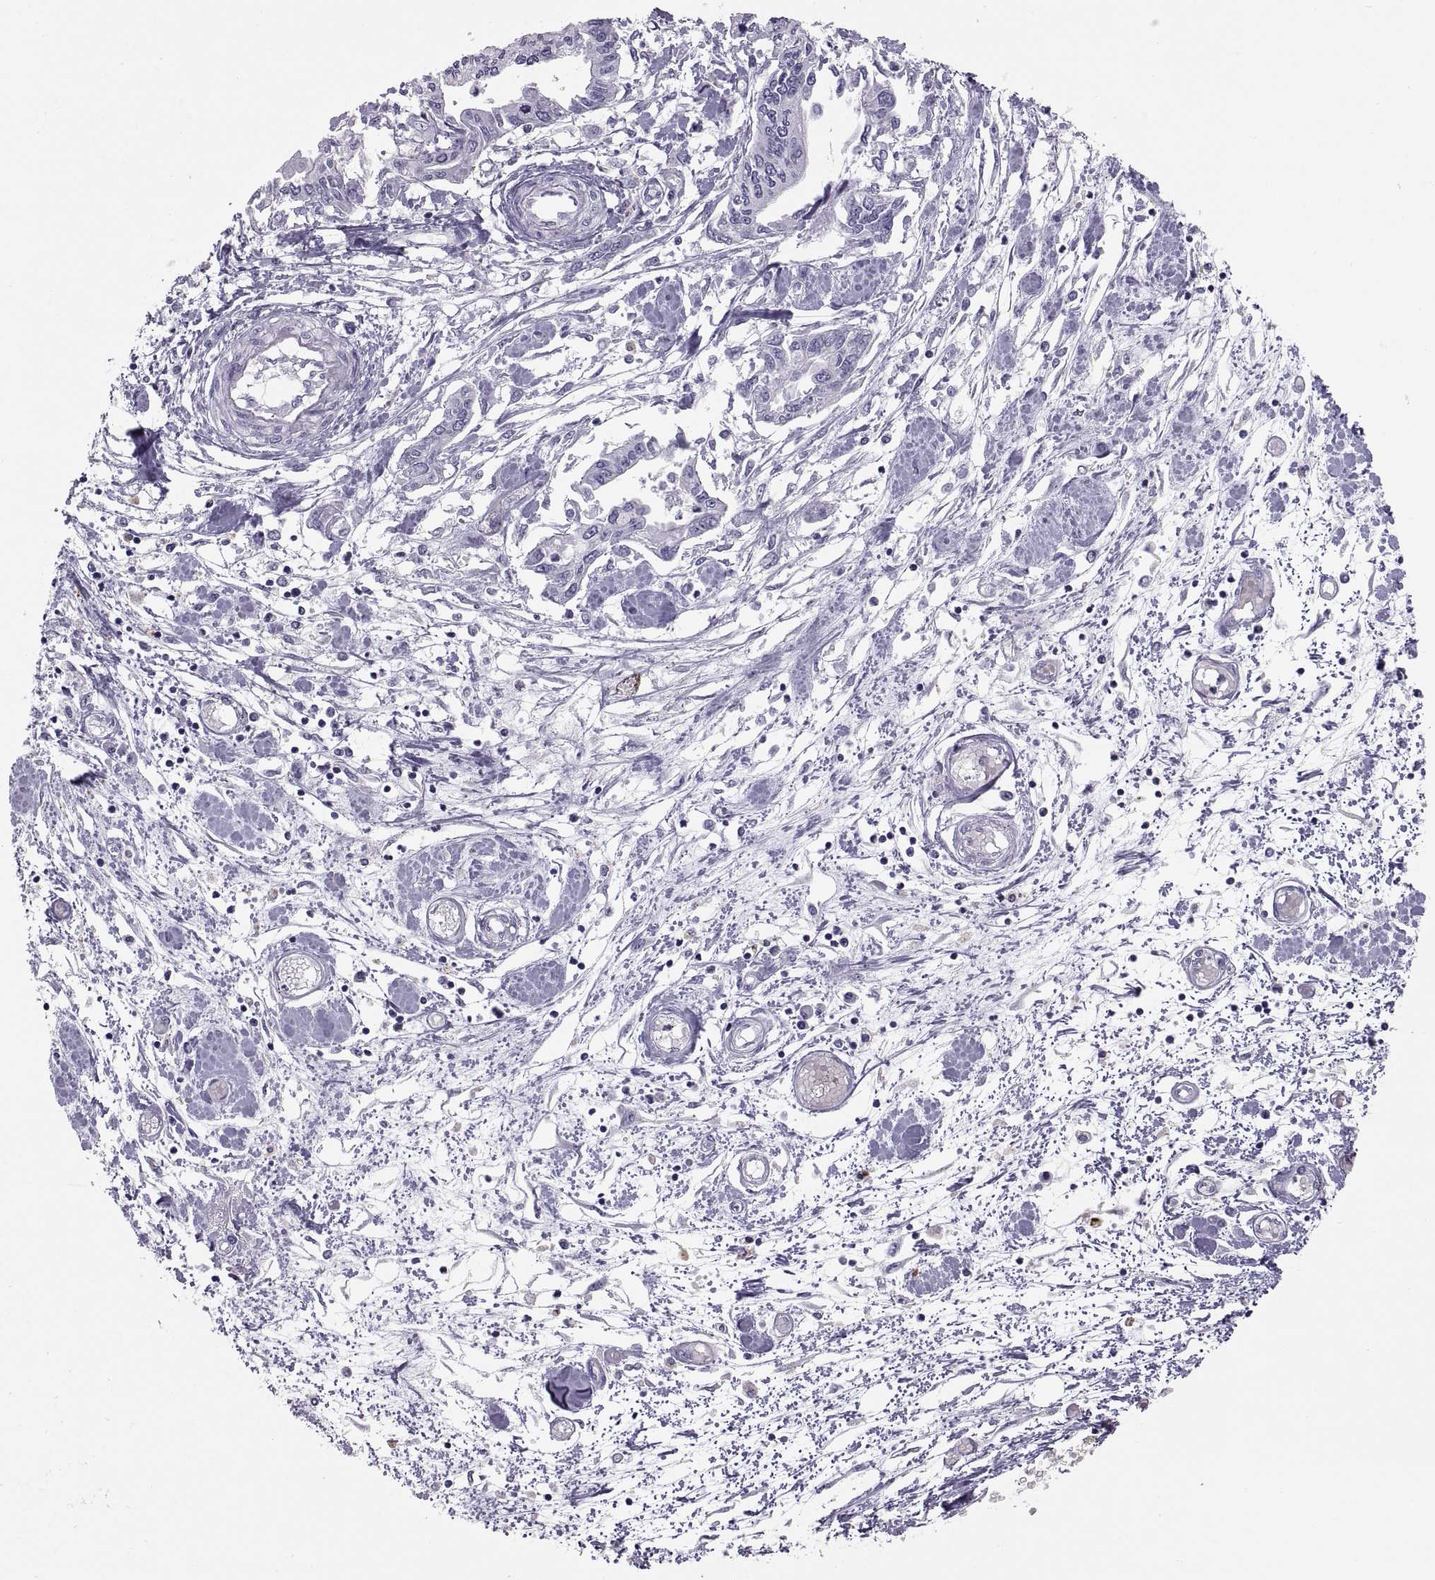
{"staining": {"intensity": "negative", "quantity": "none", "location": "none"}, "tissue": "pancreatic cancer", "cell_type": "Tumor cells", "image_type": "cancer", "snomed": [{"axis": "morphology", "description": "Adenocarcinoma, NOS"}, {"axis": "topography", "description": "Pancreas"}], "caption": "Protein analysis of pancreatic cancer (adenocarcinoma) shows no significant positivity in tumor cells. (Brightfield microscopy of DAB (3,3'-diaminobenzidine) immunohistochemistry at high magnification).", "gene": "QRICH2", "patient": {"sex": "male", "age": 60}}